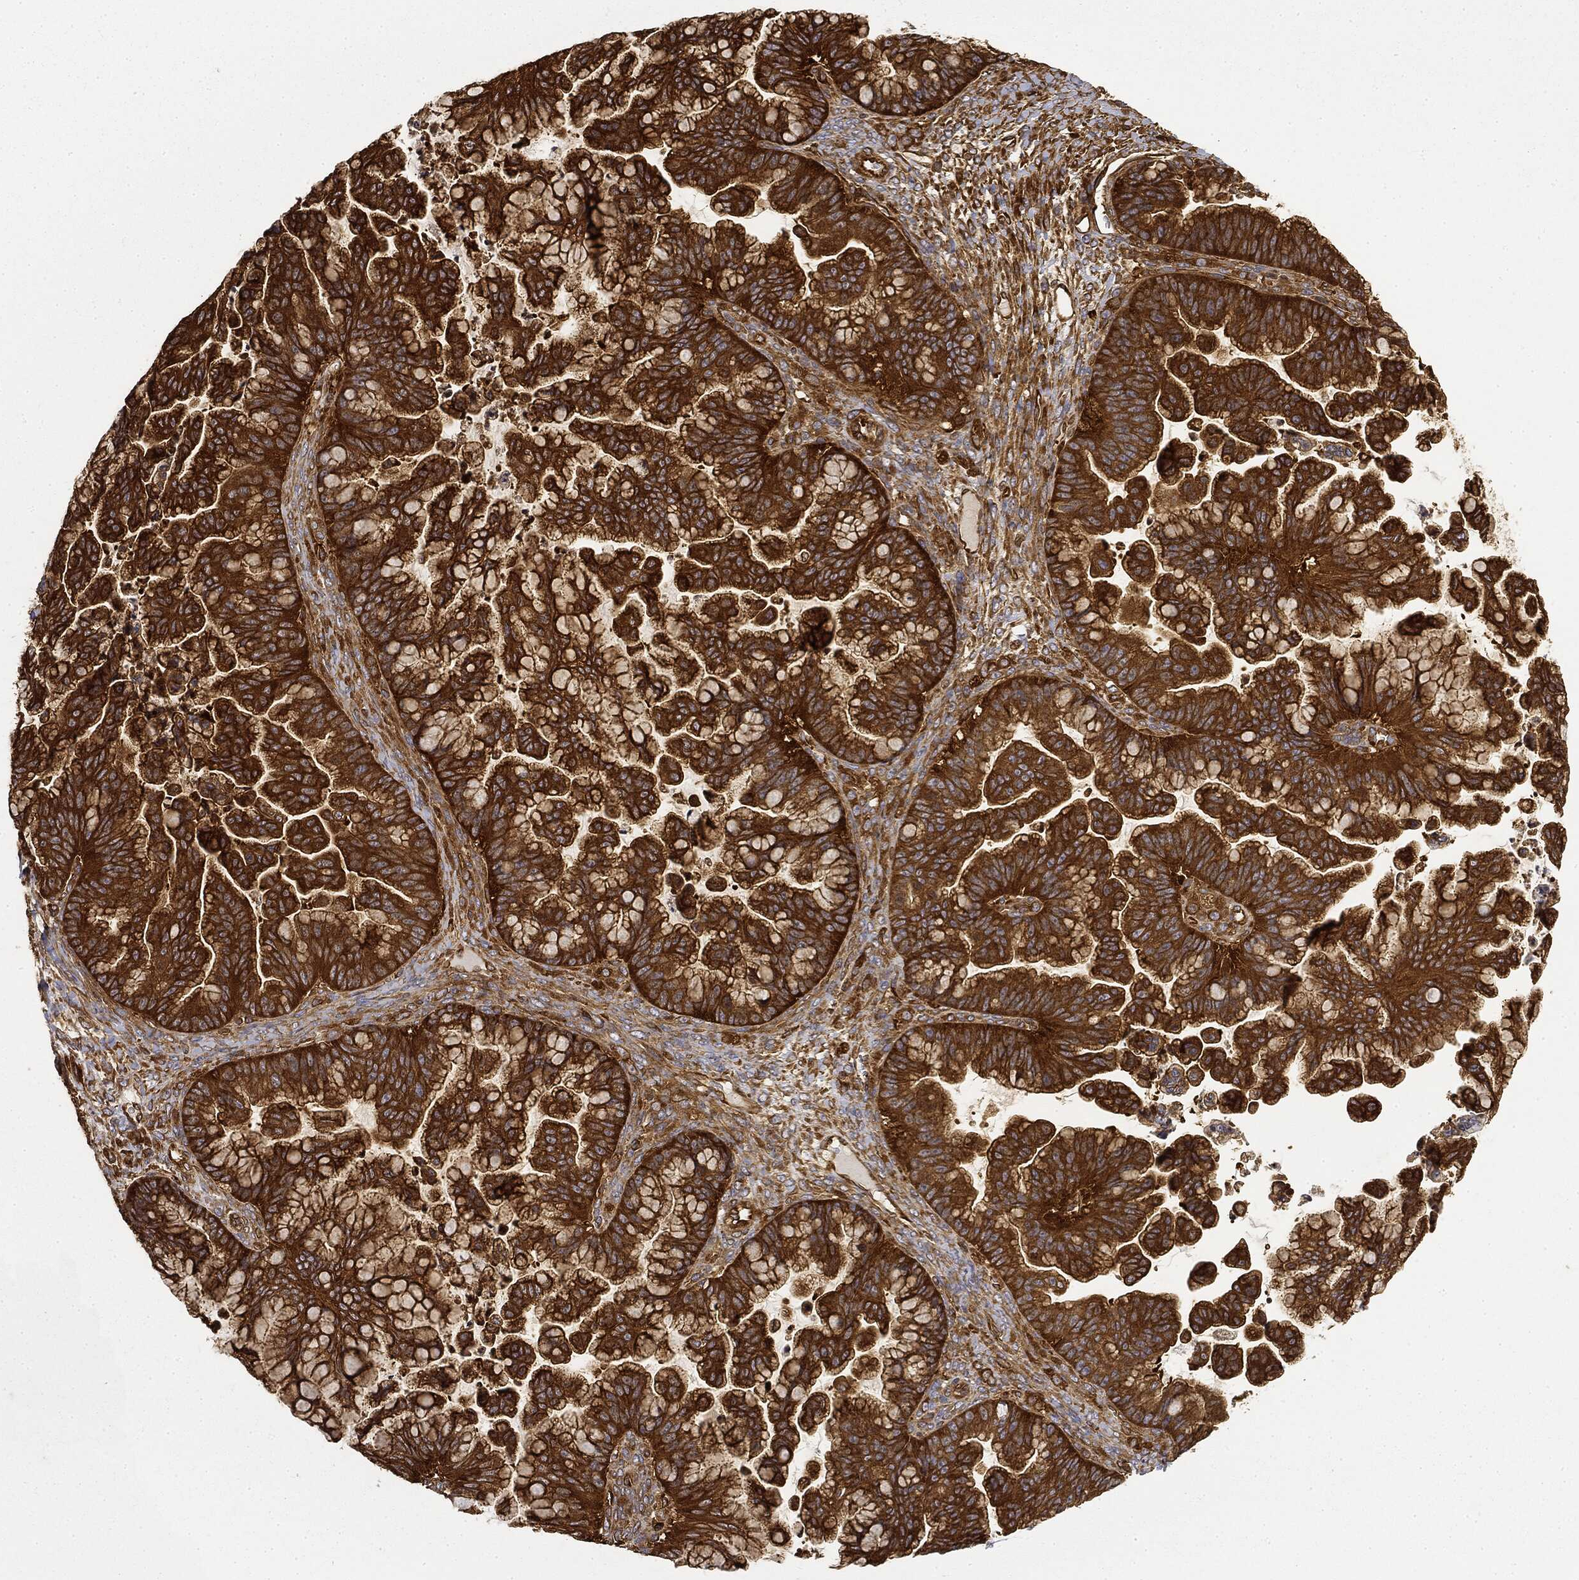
{"staining": {"intensity": "strong", "quantity": ">75%", "location": "cytoplasmic/membranous"}, "tissue": "ovarian cancer", "cell_type": "Tumor cells", "image_type": "cancer", "snomed": [{"axis": "morphology", "description": "Cystadenocarcinoma, mucinous, NOS"}, {"axis": "topography", "description": "Ovary"}], "caption": "Strong cytoplasmic/membranous positivity is appreciated in approximately >75% of tumor cells in ovarian cancer (mucinous cystadenocarcinoma). Nuclei are stained in blue.", "gene": "WDR1", "patient": {"sex": "female", "age": 67}}